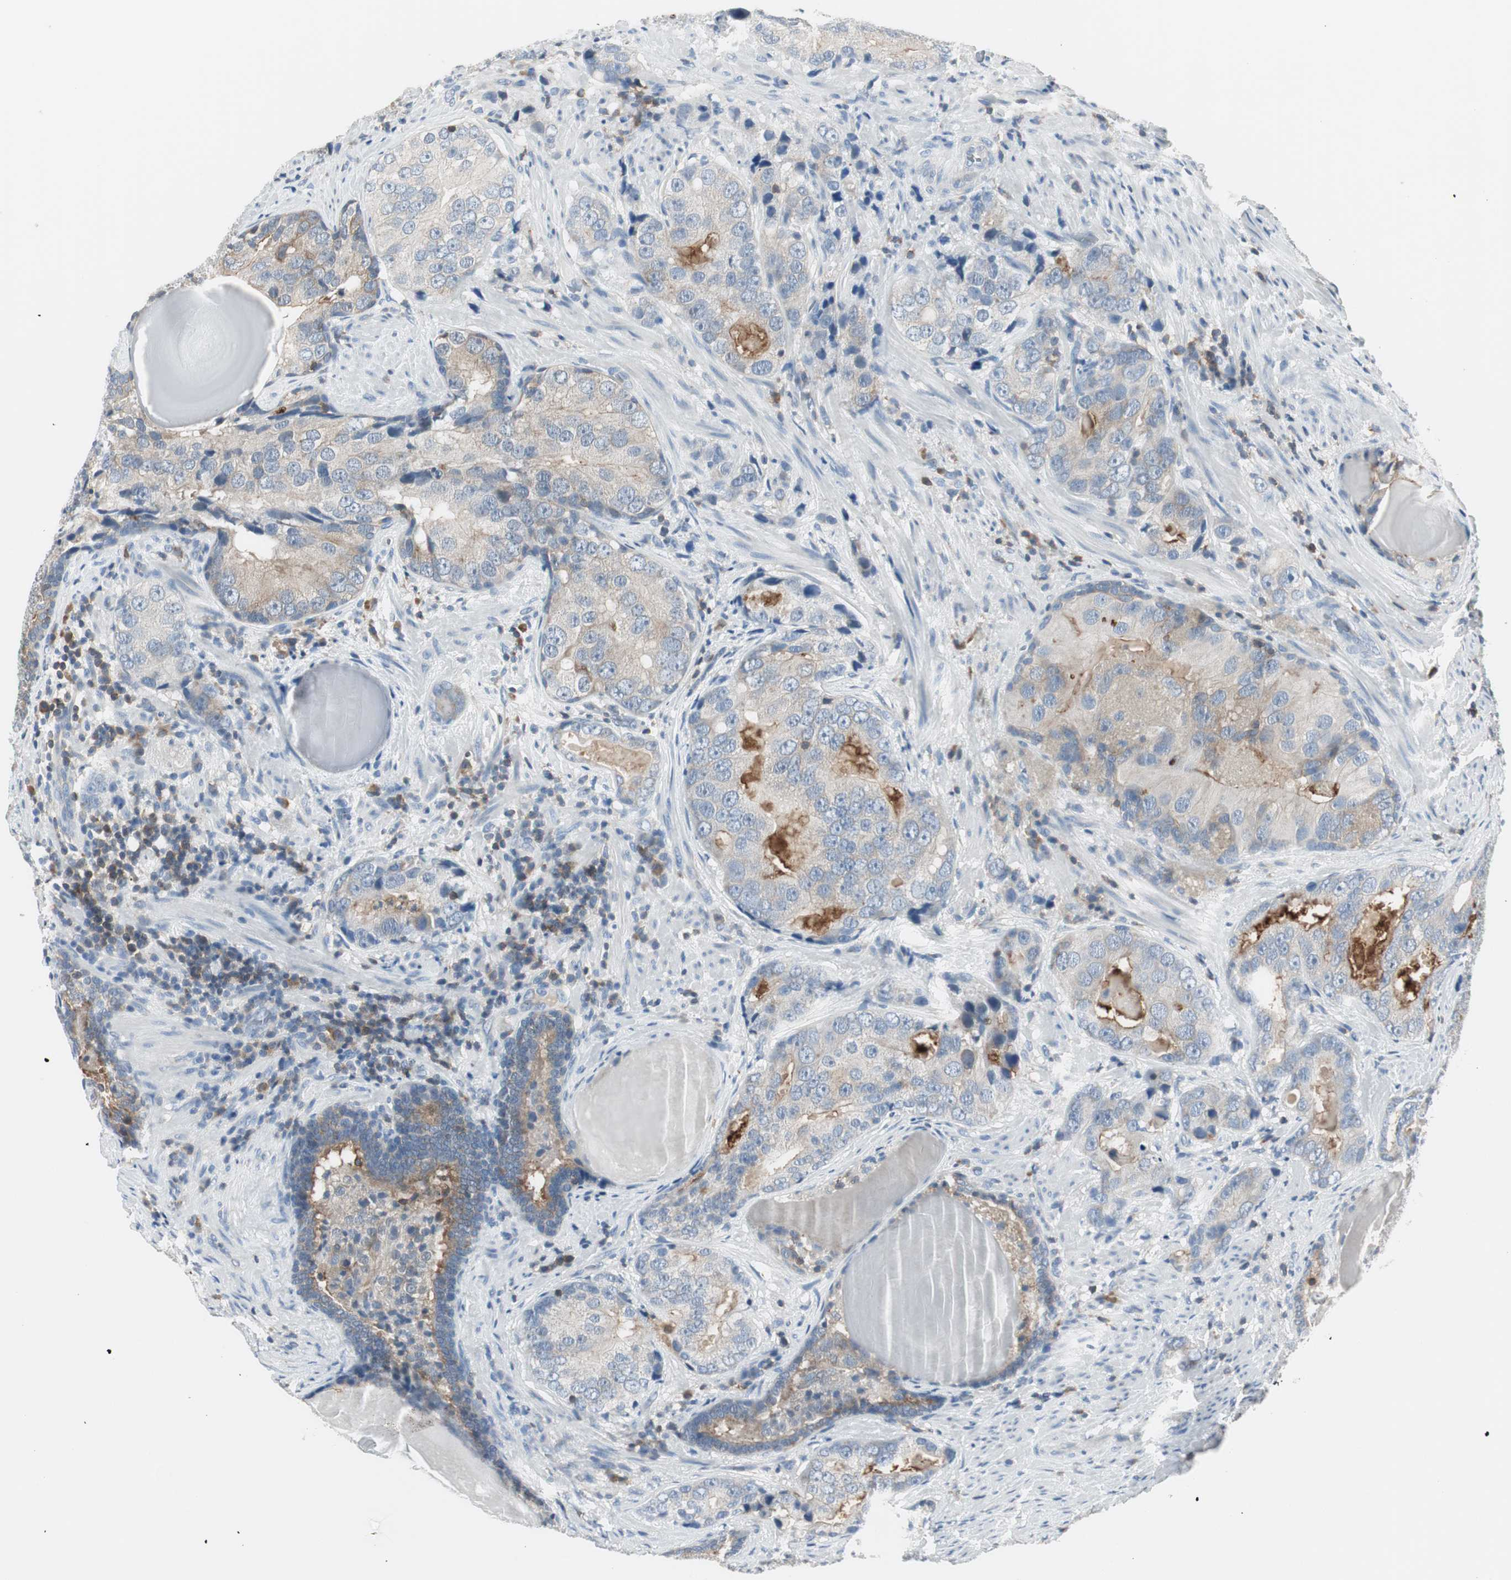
{"staining": {"intensity": "moderate", "quantity": "25%-75%", "location": "cytoplasmic/membranous"}, "tissue": "prostate cancer", "cell_type": "Tumor cells", "image_type": "cancer", "snomed": [{"axis": "morphology", "description": "Adenocarcinoma, High grade"}, {"axis": "topography", "description": "Prostate"}], "caption": "Protein staining shows moderate cytoplasmic/membranous expression in approximately 25%-75% of tumor cells in prostate cancer.", "gene": "SLC9A3R1", "patient": {"sex": "male", "age": 66}}